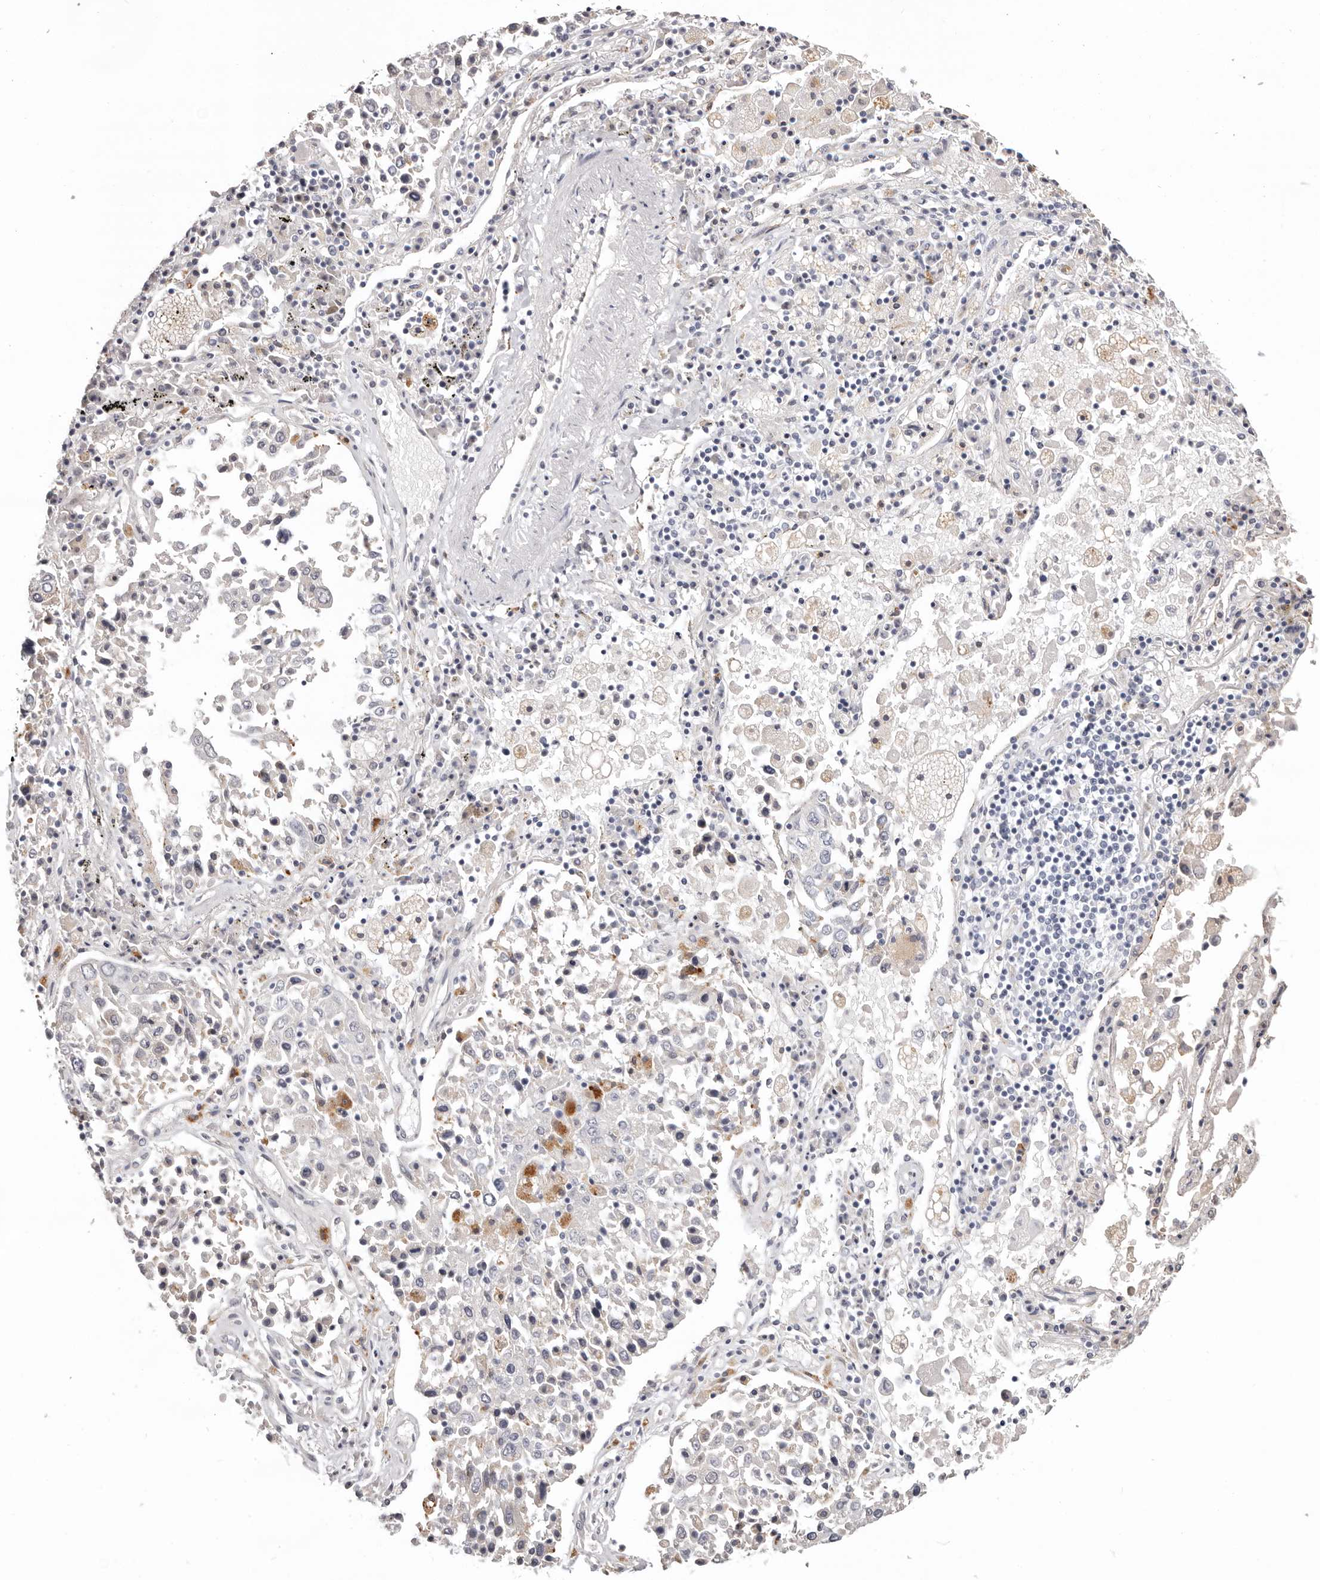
{"staining": {"intensity": "negative", "quantity": "none", "location": "none"}, "tissue": "lung cancer", "cell_type": "Tumor cells", "image_type": "cancer", "snomed": [{"axis": "morphology", "description": "Squamous cell carcinoma, NOS"}, {"axis": "topography", "description": "Lung"}], "caption": "Lung cancer was stained to show a protein in brown. There is no significant staining in tumor cells.", "gene": "PCDHB6", "patient": {"sex": "male", "age": 65}}